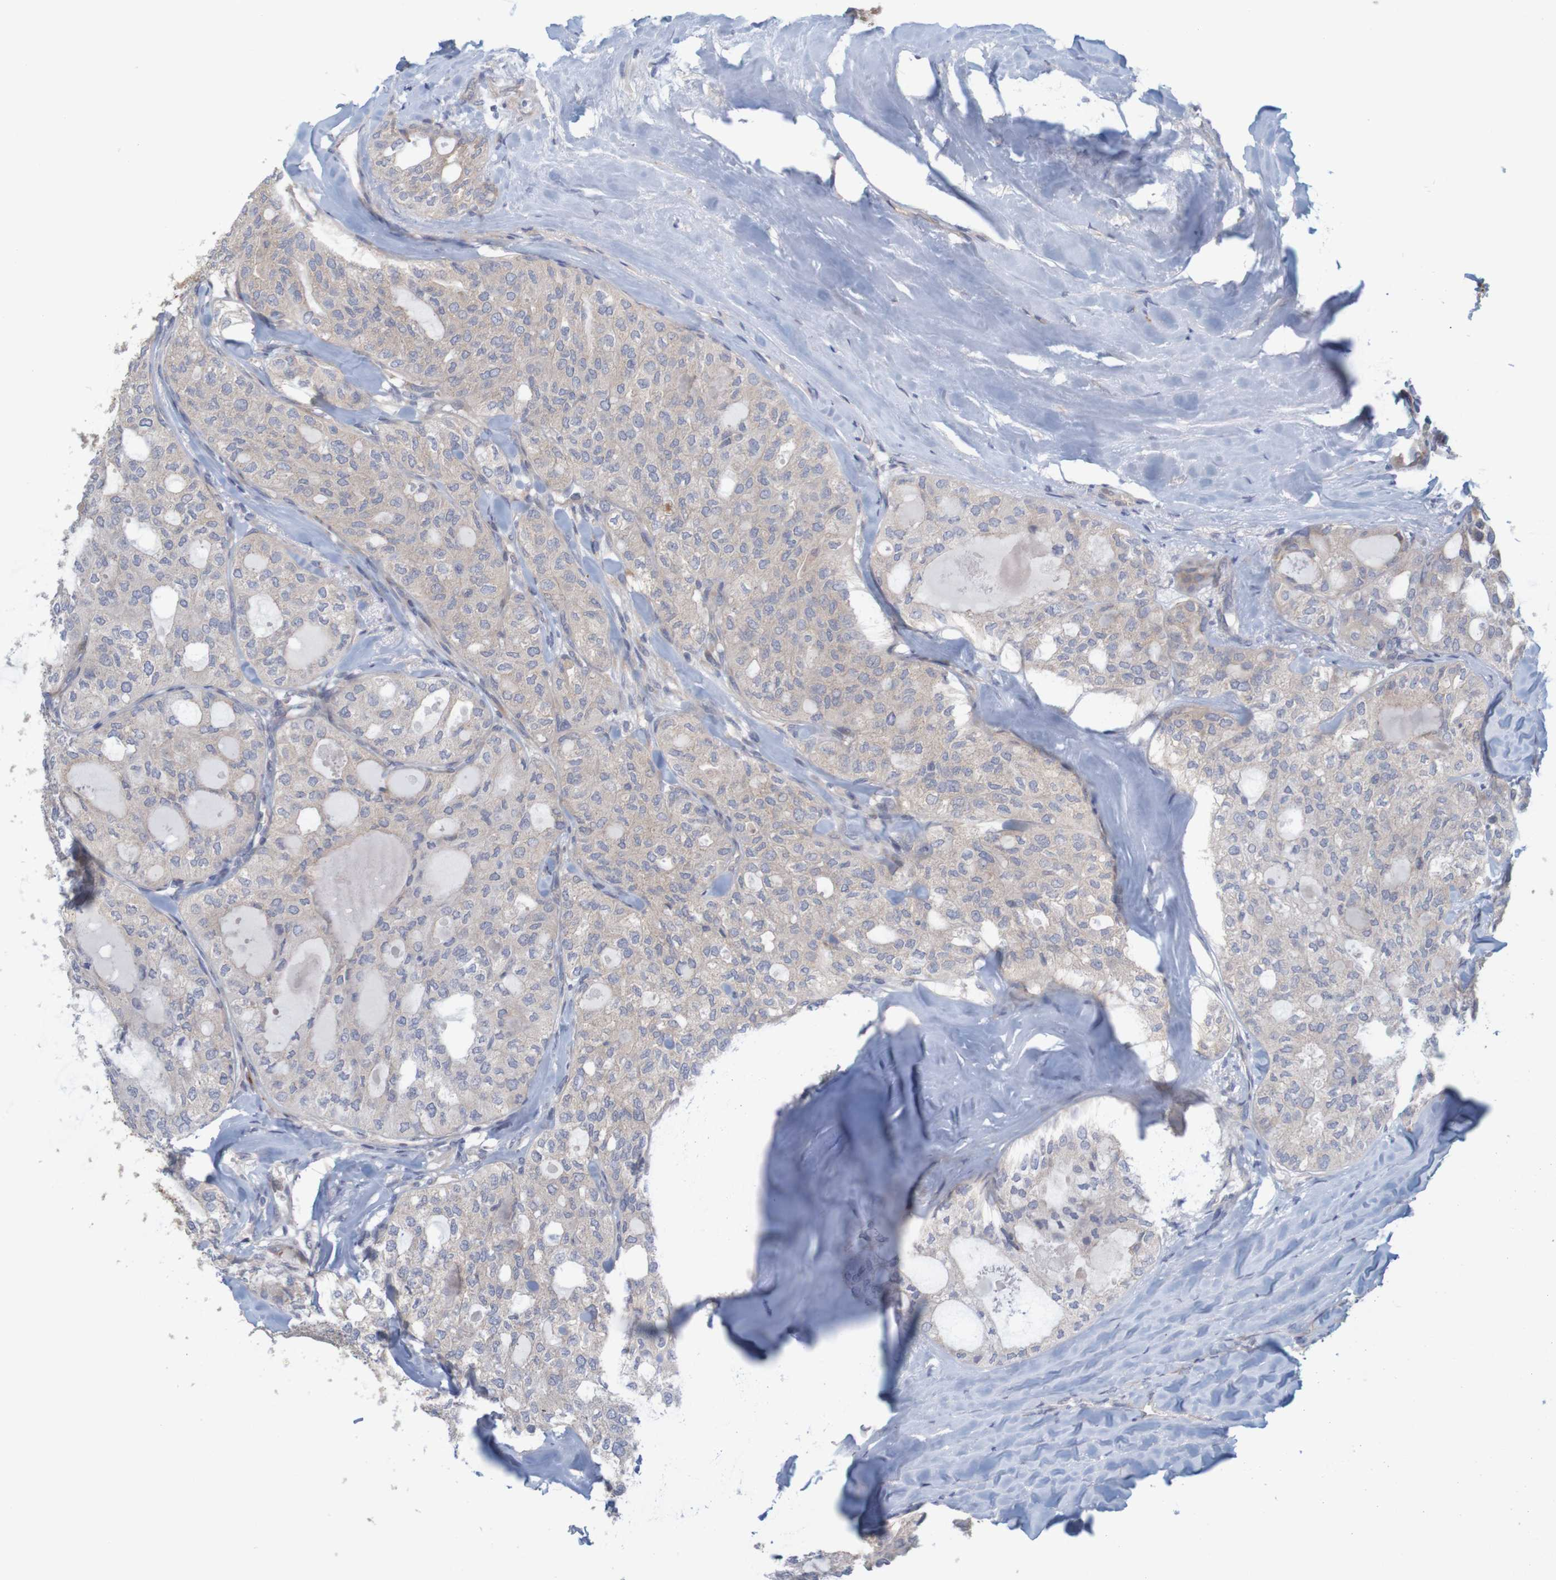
{"staining": {"intensity": "weak", "quantity": "<25%", "location": "cytoplasmic/membranous"}, "tissue": "thyroid cancer", "cell_type": "Tumor cells", "image_type": "cancer", "snomed": [{"axis": "morphology", "description": "Follicular adenoma carcinoma, NOS"}, {"axis": "topography", "description": "Thyroid gland"}], "caption": "Tumor cells are negative for protein expression in human thyroid follicular adenoma carcinoma.", "gene": "KRT23", "patient": {"sex": "male", "age": 75}}